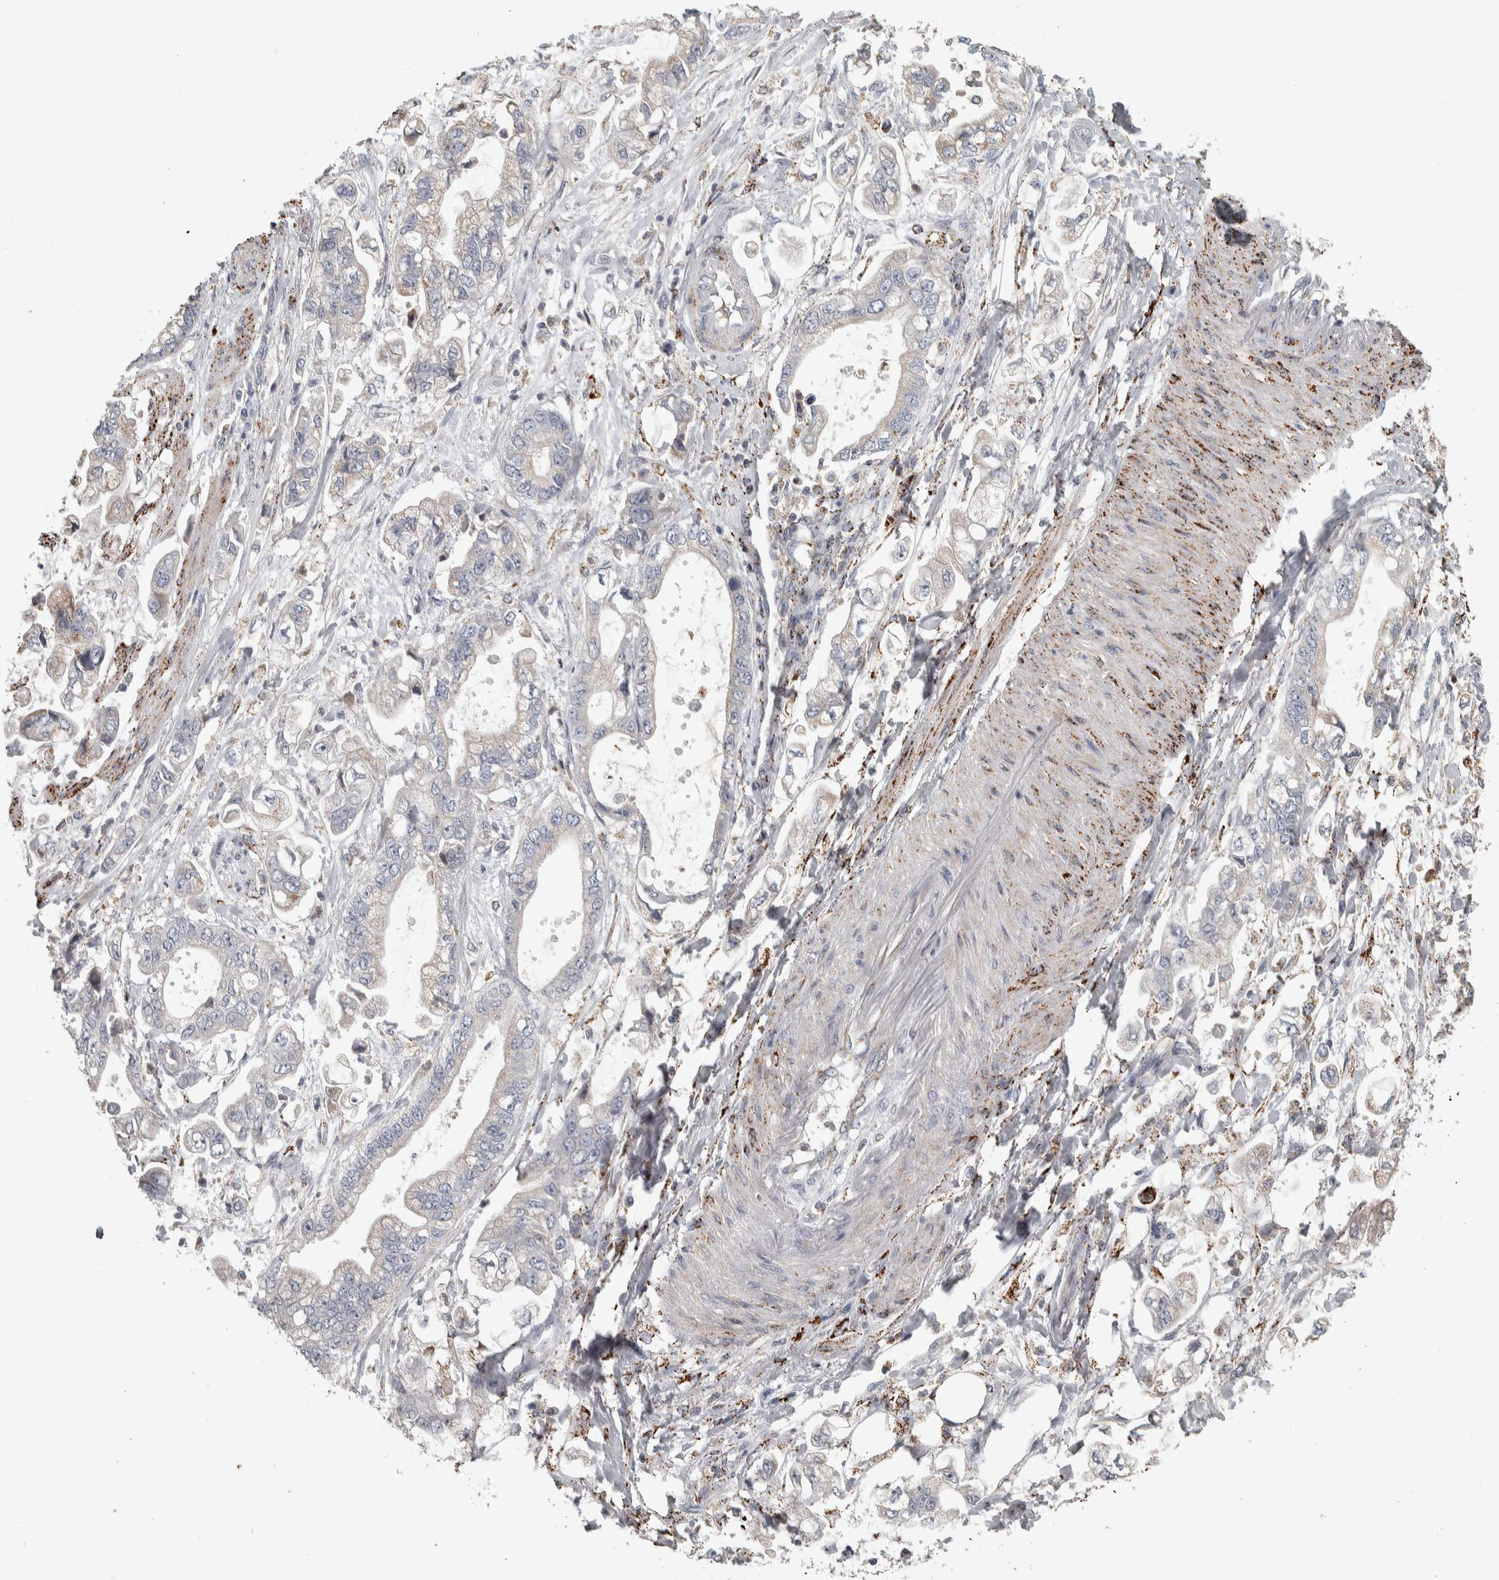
{"staining": {"intensity": "negative", "quantity": "none", "location": "none"}, "tissue": "stomach cancer", "cell_type": "Tumor cells", "image_type": "cancer", "snomed": [{"axis": "morphology", "description": "Normal tissue, NOS"}, {"axis": "morphology", "description": "Adenocarcinoma, NOS"}, {"axis": "topography", "description": "Stomach"}], "caption": "Photomicrograph shows no protein positivity in tumor cells of stomach adenocarcinoma tissue.", "gene": "FAM78A", "patient": {"sex": "male", "age": 62}}